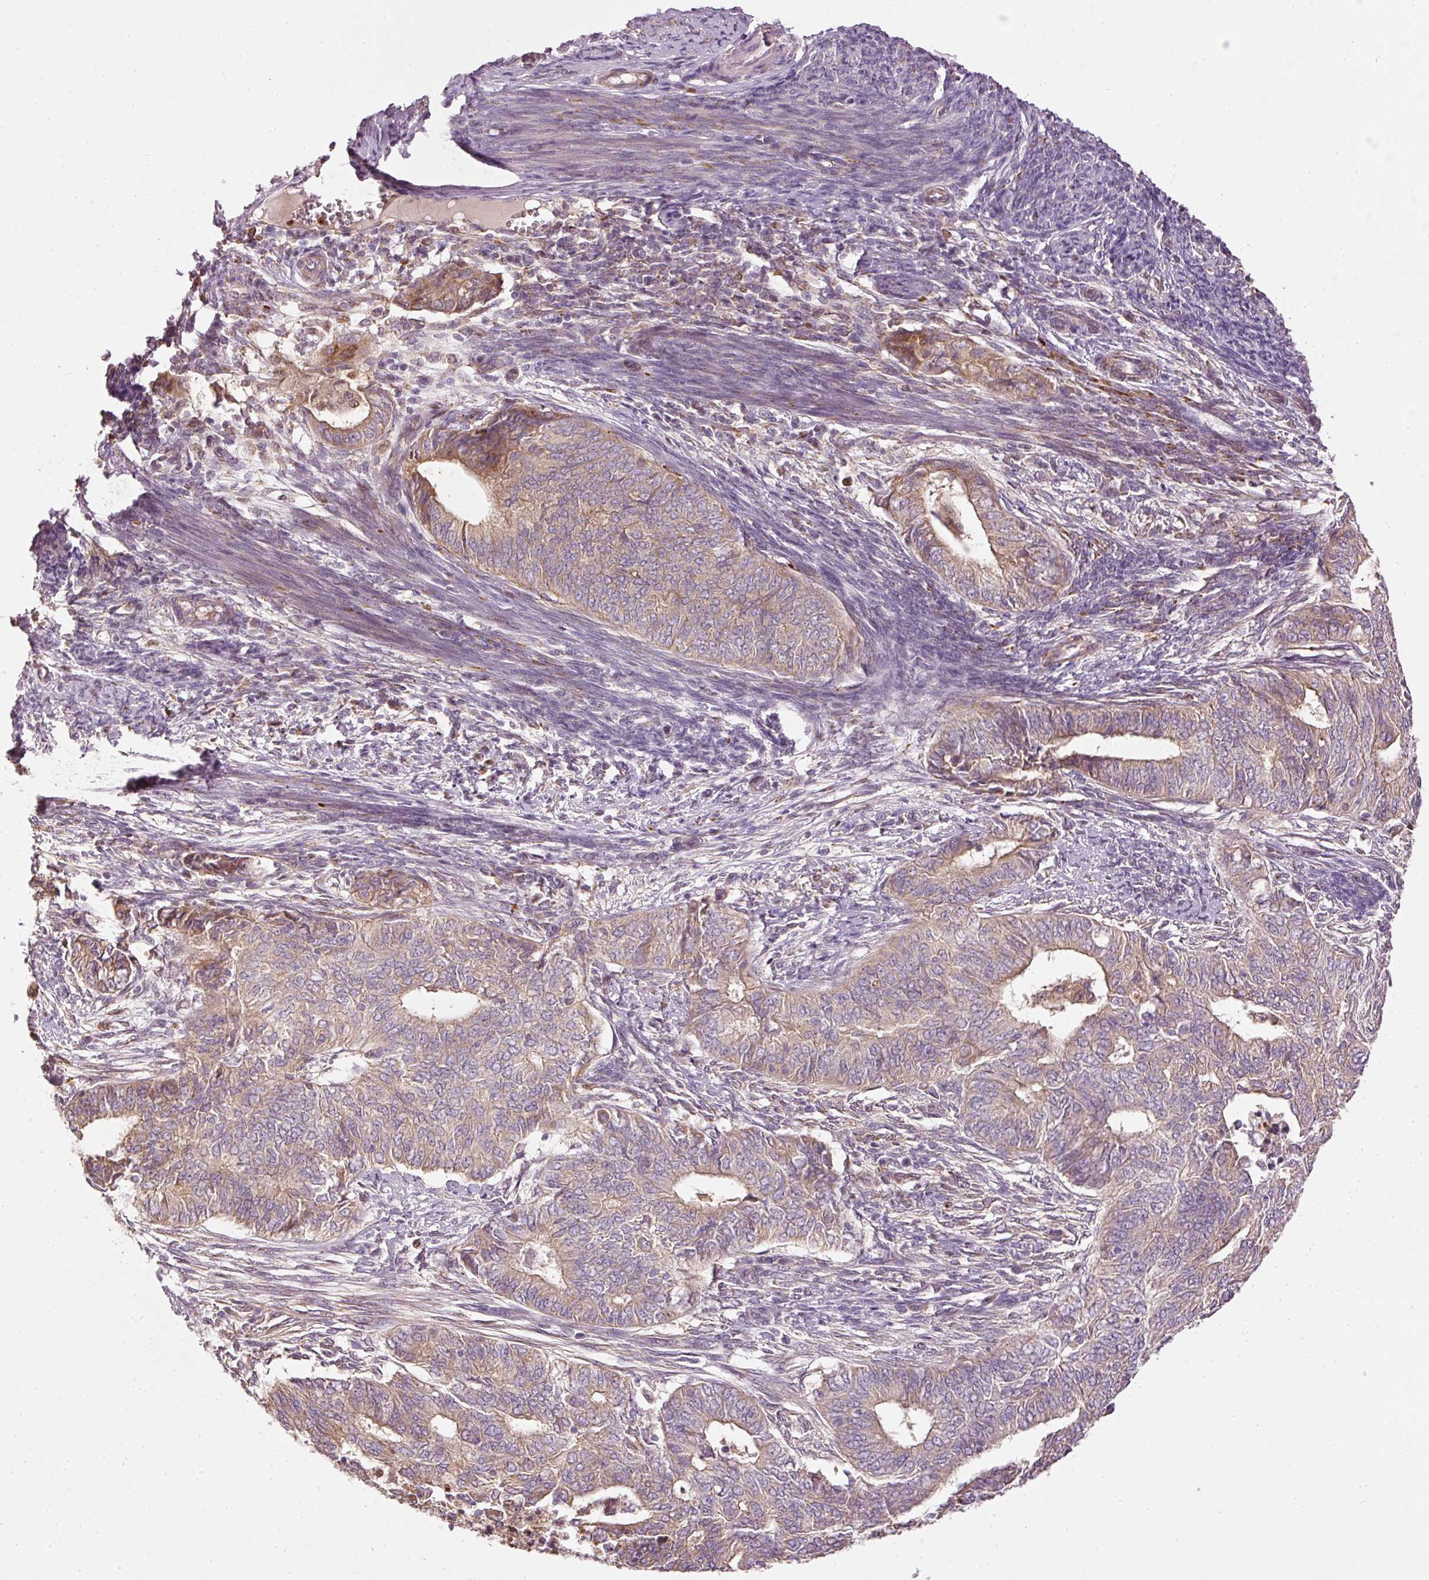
{"staining": {"intensity": "weak", "quantity": ">75%", "location": "cytoplasmic/membranous"}, "tissue": "endometrial cancer", "cell_type": "Tumor cells", "image_type": "cancer", "snomed": [{"axis": "morphology", "description": "Adenocarcinoma, NOS"}, {"axis": "topography", "description": "Endometrium"}], "caption": "IHC micrograph of neoplastic tissue: human adenocarcinoma (endometrial) stained using immunohistochemistry displays low levels of weak protein expression localized specifically in the cytoplasmic/membranous of tumor cells, appearing as a cytoplasmic/membranous brown color.", "gene": "MTHFD1L", "patient": {"sex": "female", "age": 62}}